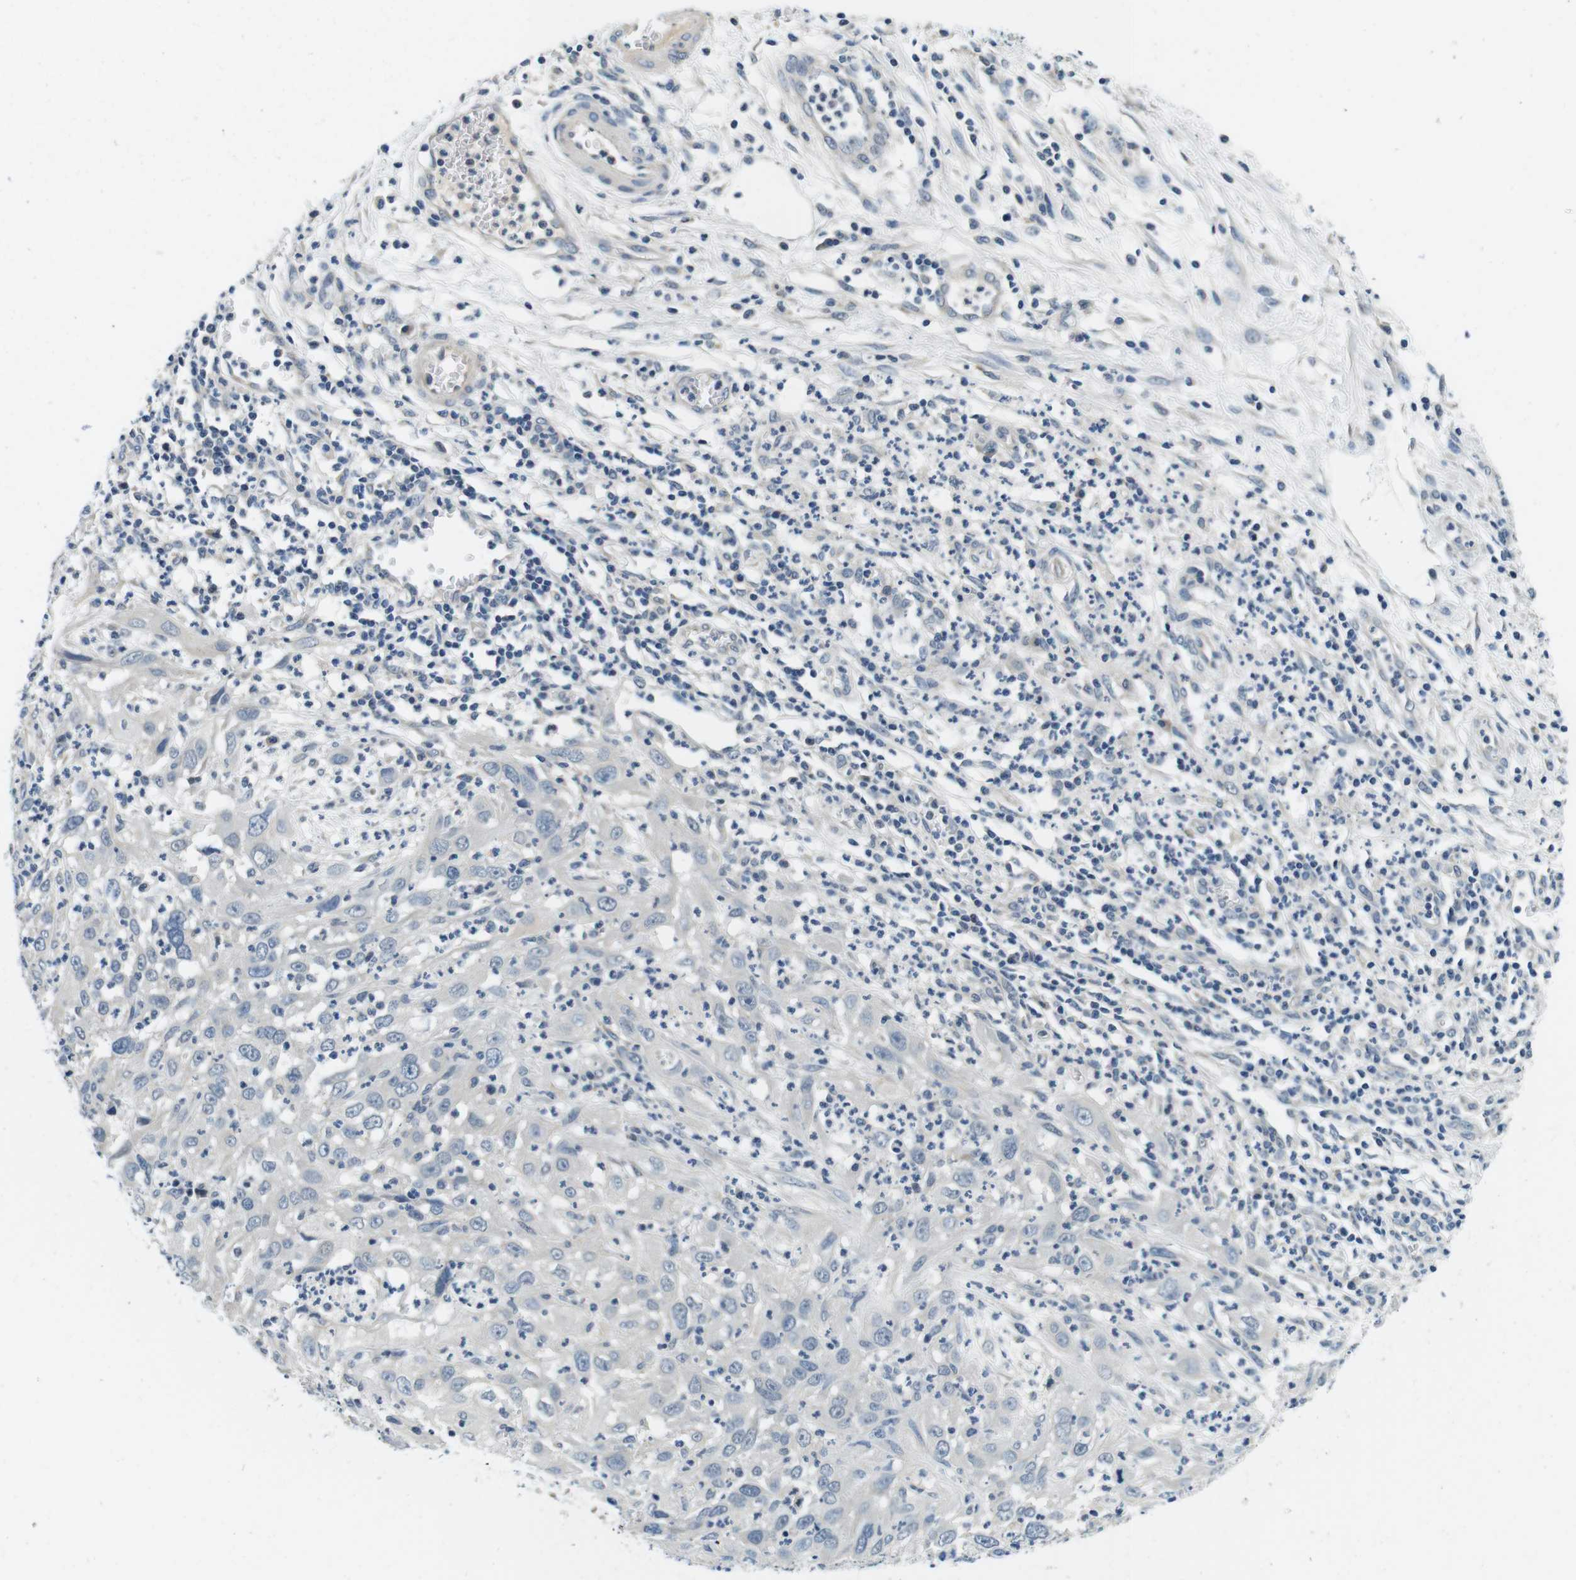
{"staining": {"intensity": "negative", "quantity": "none", "location": "none"}, "tissue": "cervical cancer", "cell_type": "Tumor cells", "image_type": "cancer", "snomed": [{"axis": "morphology", "description": "Squamous cell carcinoma, NOS"}, {"axis": "topography", "description": "Cervix"}], "caption": "Immunohistochemical staining of squamous cell carcinoma (cervical) shows no significant positivity in tumor cells.", "gene": "DTNA", "patient": {"sex": "female", "age": 32}}